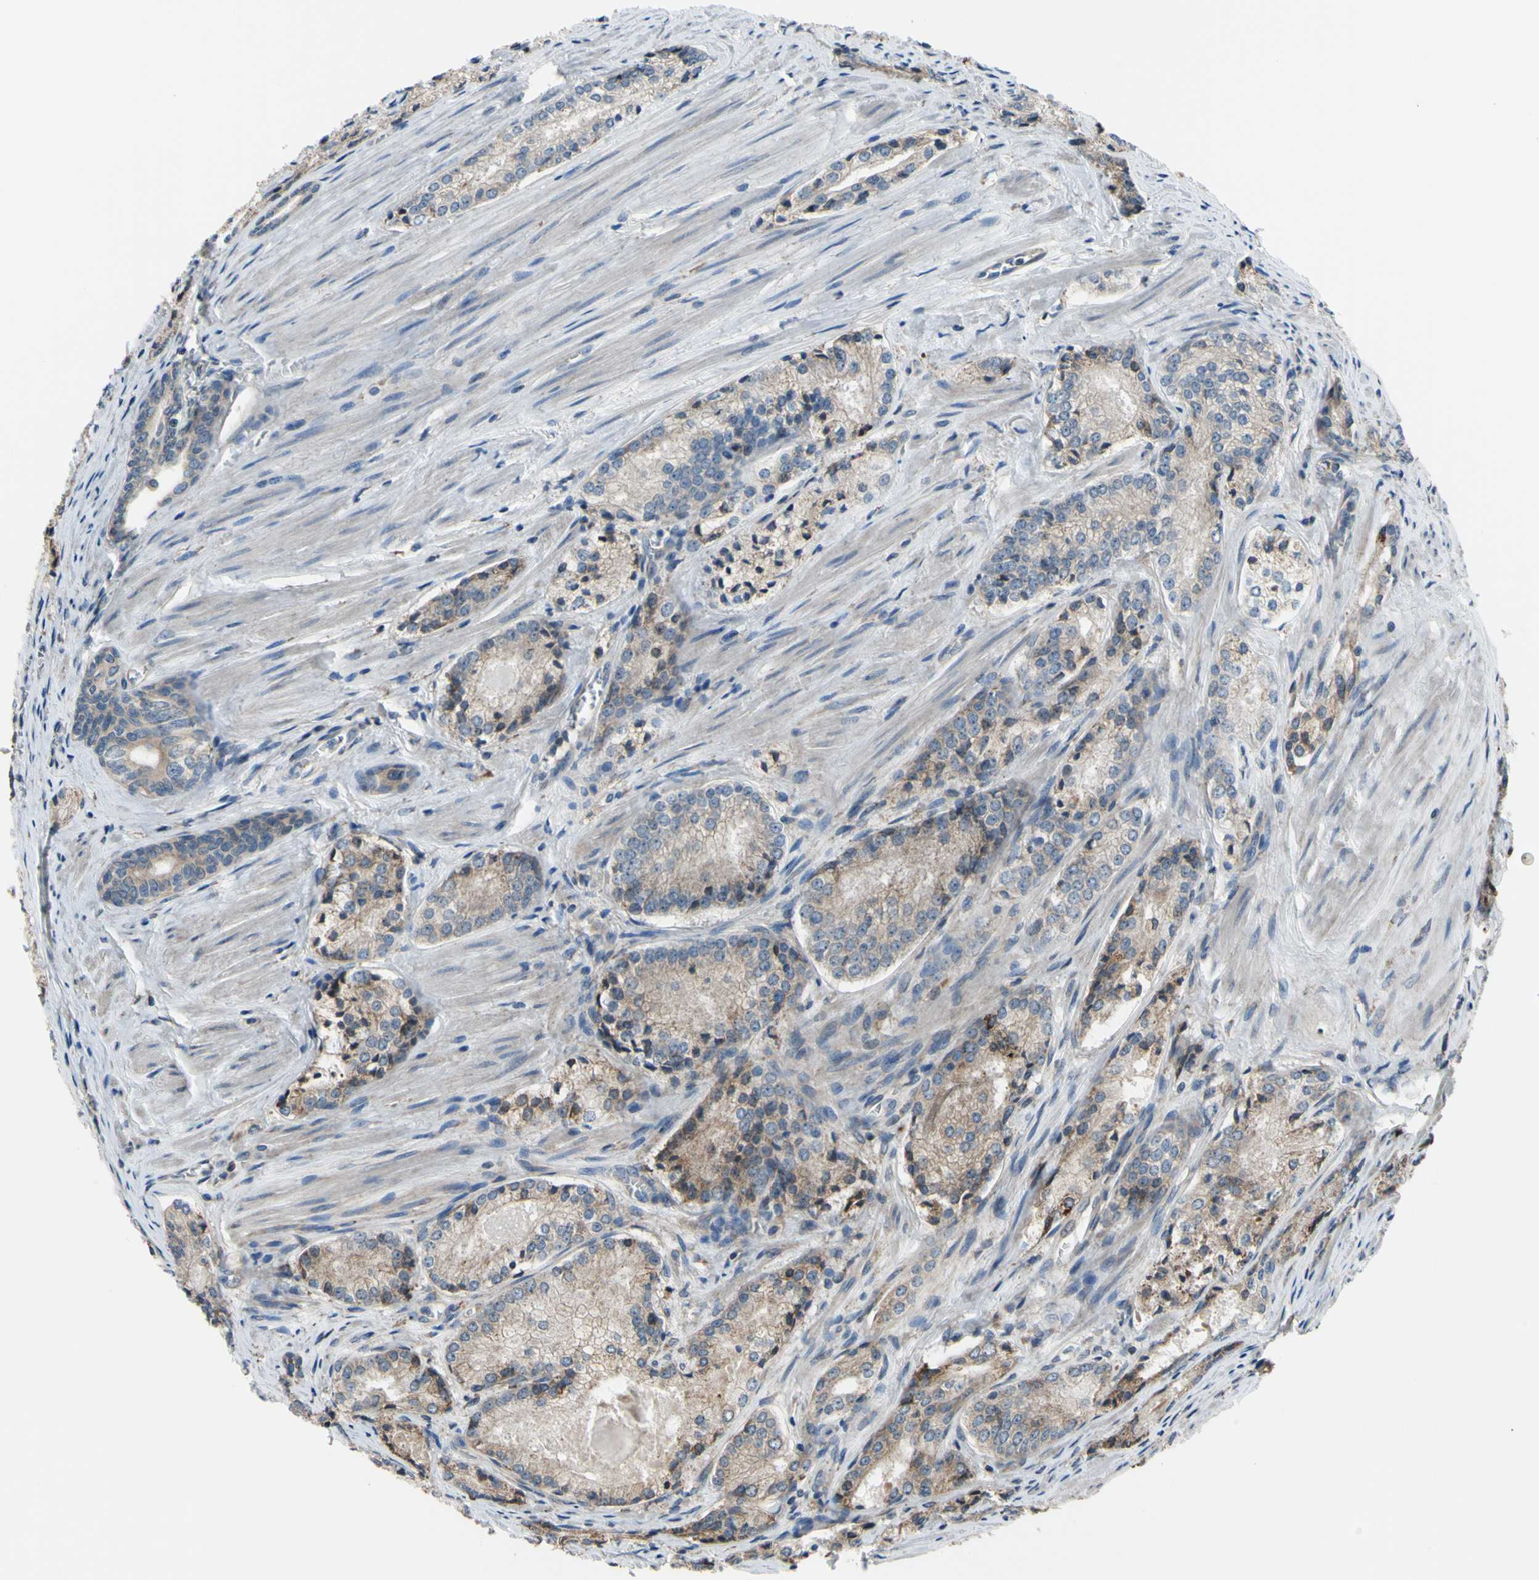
{"staining": {"intensity": "weak", "quantity": ">75%", "location": "cytoplasmic/membranous"}, "tissue": "prostate cancer", "cell_type": "Tumor cells", "image_type": "cancer", "snomed": [{"axis": "morphology", "description": "Adenocarcinoma, Low grade"}, {"axis": "topography", "description": "Prostate"}], "caption": "Tumor cells reveal low levels of weak cytoplasmic/membranous staining in about >75% of cells in human adenocarcinoma (low-grade) (prostate).", "gene": "BMF", "patient": {"sex": "male", "age": 60}}